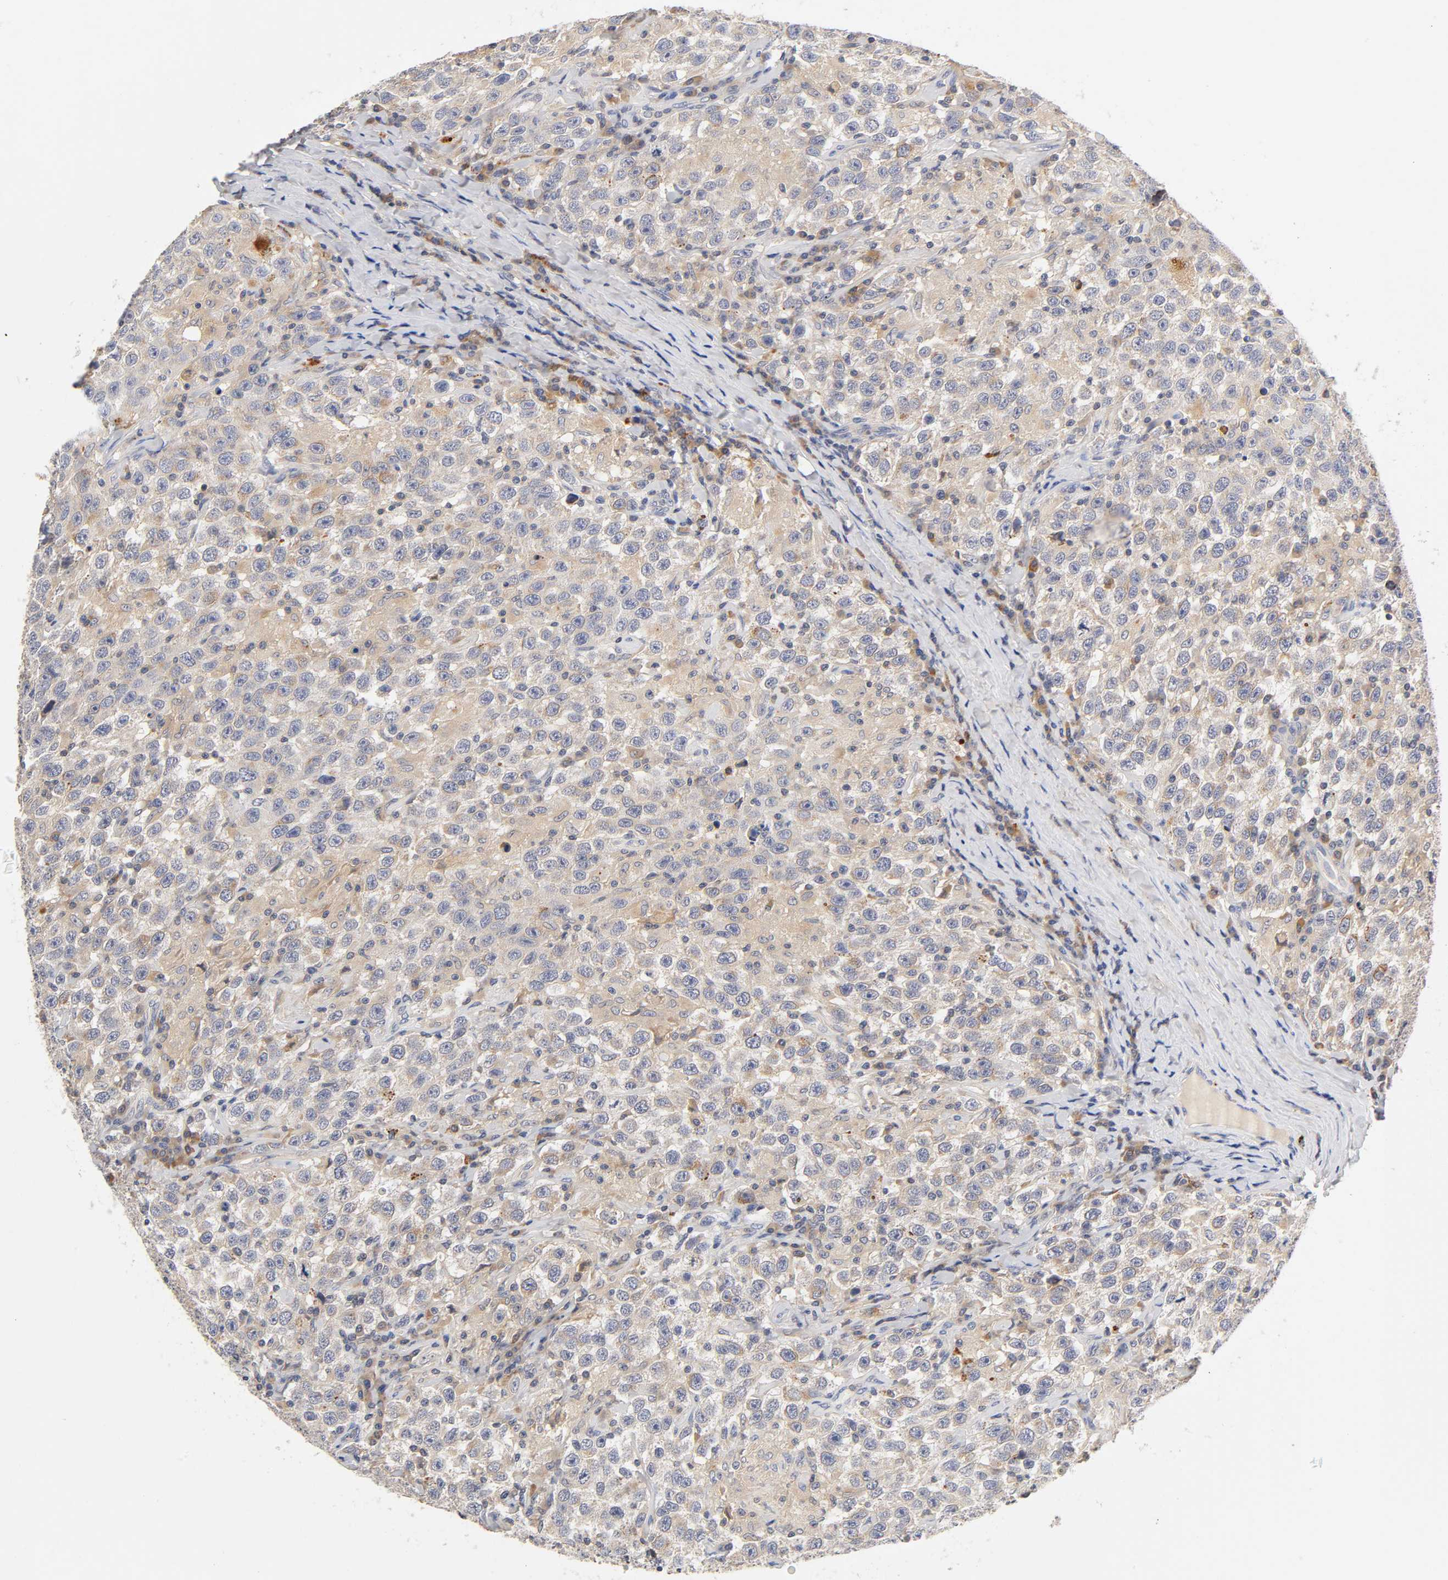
{"staining": {"intensity": "weak", "quantity": "25%-75%", "location": "cytoplasmic/membranous"}, "tissue": "testis cancer", "cell_type": "Tumor cells", "image_type": "cancer", "snomed": [{"axis": "morphology", "description": "Seminoma, NOS"}, {"axis": "topography", "description": "Testis"}], "caption": "Weak cytoplasmic/membranous expression is present in about 25%-75% of tumor cells in testis seminoma.", "gene": "RHOA", "patient": {"sex": "male", "age": 41}}